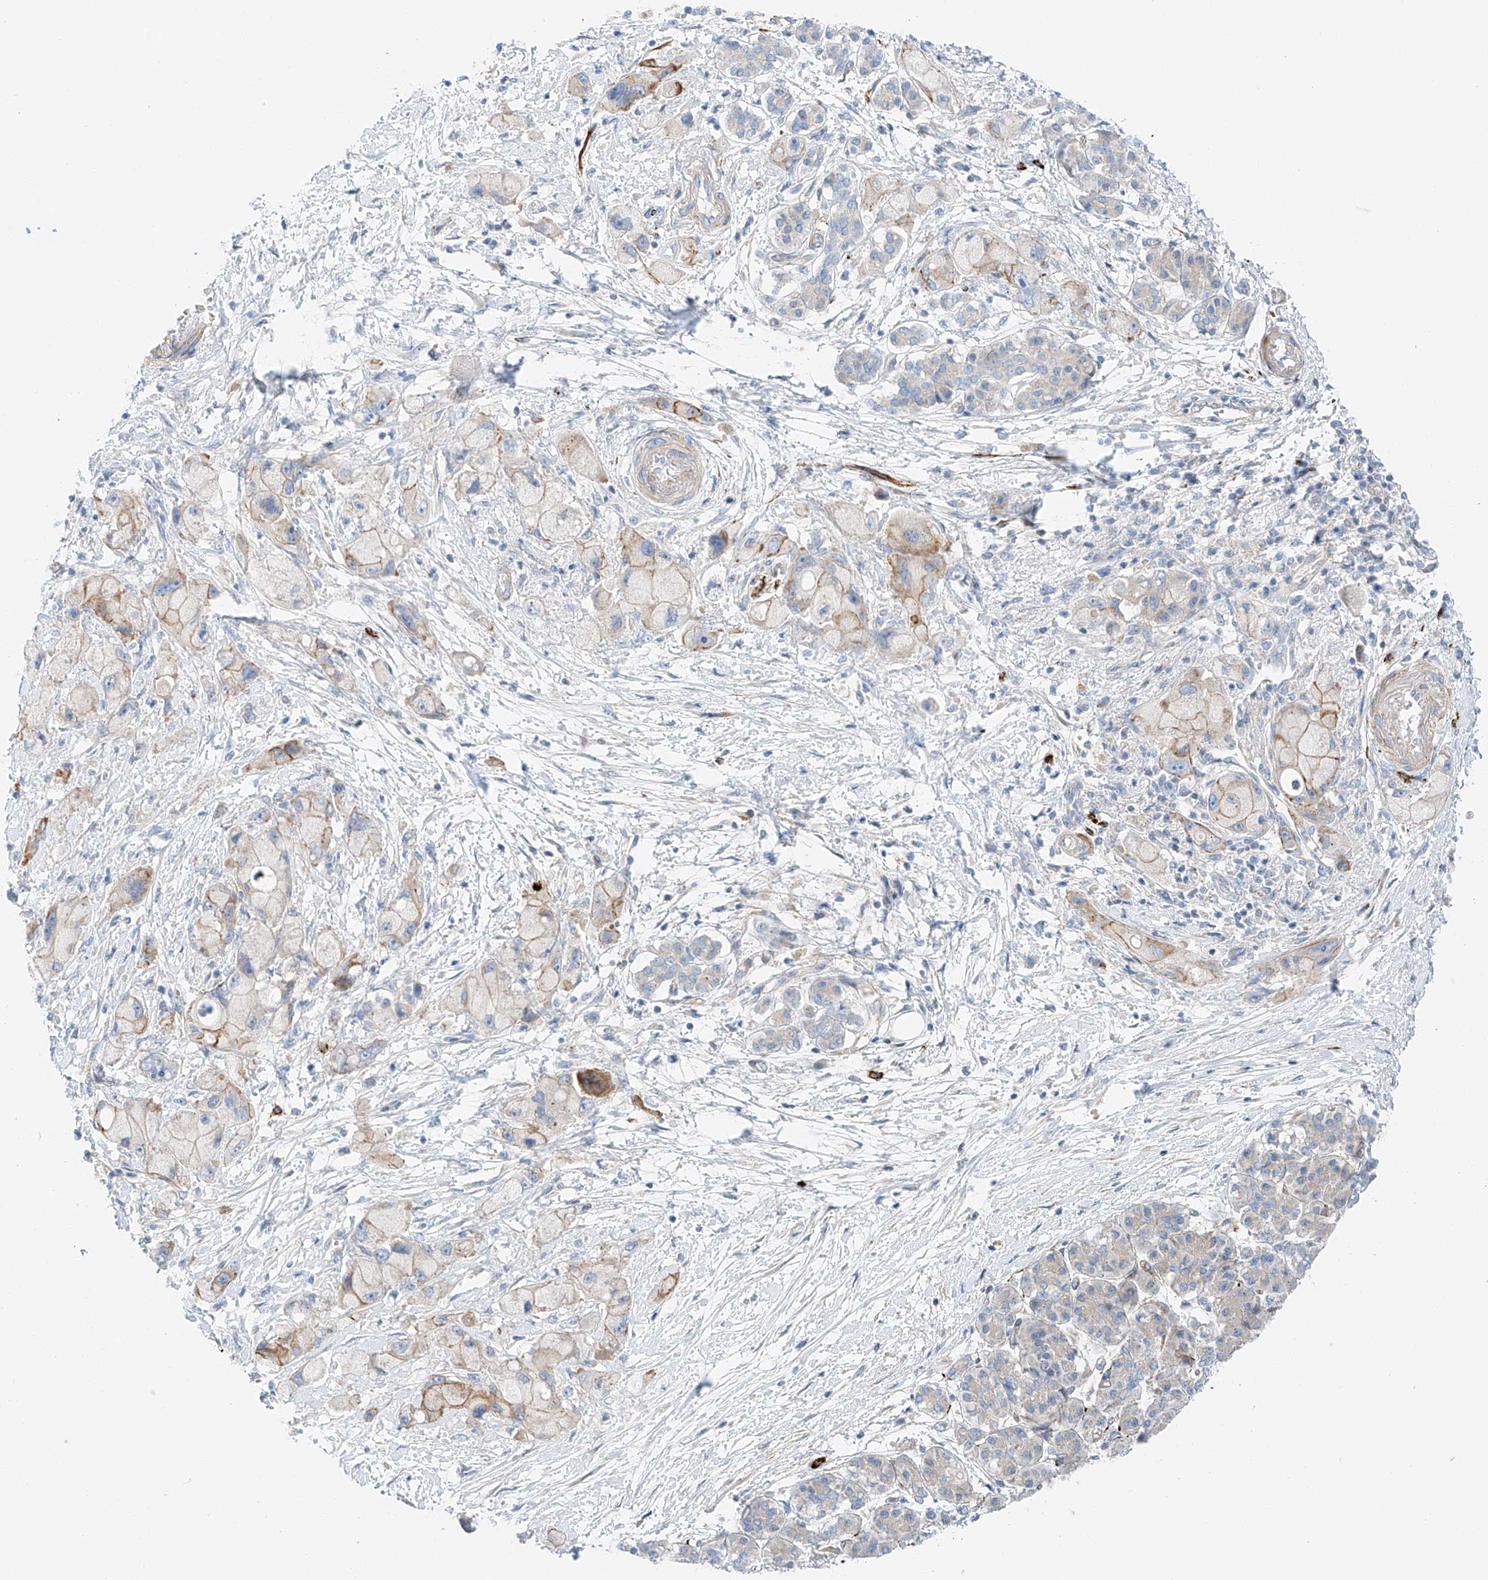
{"staining": {"intensity": "moderate", "quantity": "<25%", "location": "cytoplasmic/membranous"}, "tissue": "pancreatic cancer", "cell_type": "Tumor cells", "image_type": "cancer", "snomed": [{"axis": "morphology", "description": "Normal tissue, NOS"}, {"axis": "morphology", "description": "Adenocarcinoma, NOS"}, {"axis": "topography", "description": "Pancreas"}], "caption": "Human pancreatic cancer stained with a protein marker shows moderate staining in tumor cells.", "gene": "MINDY4", "patient": {"sex": "female", "age": 68}}